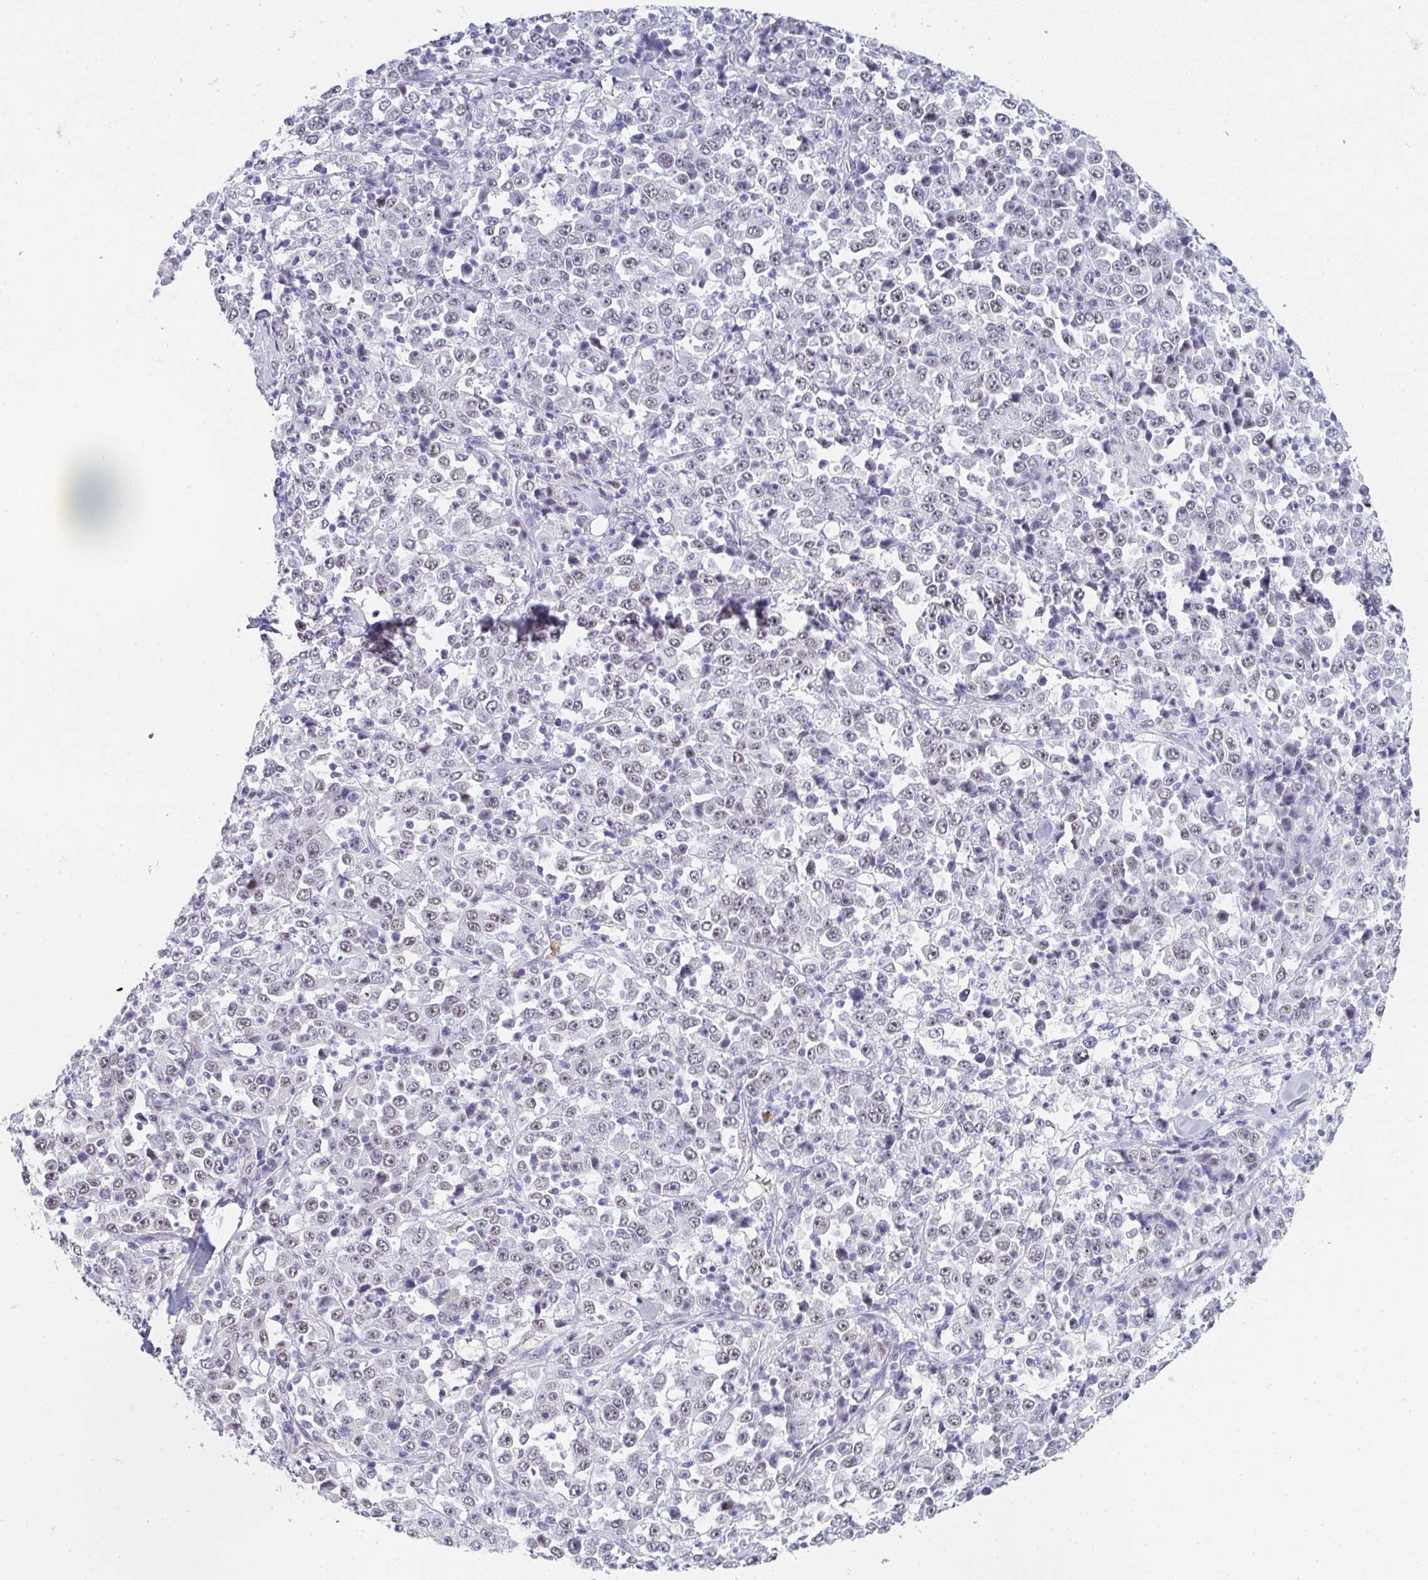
{"staining": {"intensity": "weak", "quantity": "25%-75%", "location": "nuclear"}, "tissue": "stomach cancer", "cell_type": "Tumor cells", "image_type": "cancer", "snomed": [{"axis": "morphology", "description": "Normal tissue, NOS"}, {"axis": "morphology", "description": "Adenocarcinoma, NOS"}, {"axis": "topography", "description": "Stomach, upper"}, {"axis": "topography", "description": "Stomach"}], "caption": "DAB immunohistochemical staining of stomach adenocarcinoma shows weak nuclear protein positivity in approximately 25%-75% of tumor cells. The protein of interest is stained brown, and the nuclei are stained in blue (DAB IHC with brightfield microscopy, high magnification).", "gene": "TNMD", "patient": {"sex": "male", "age": 59}}